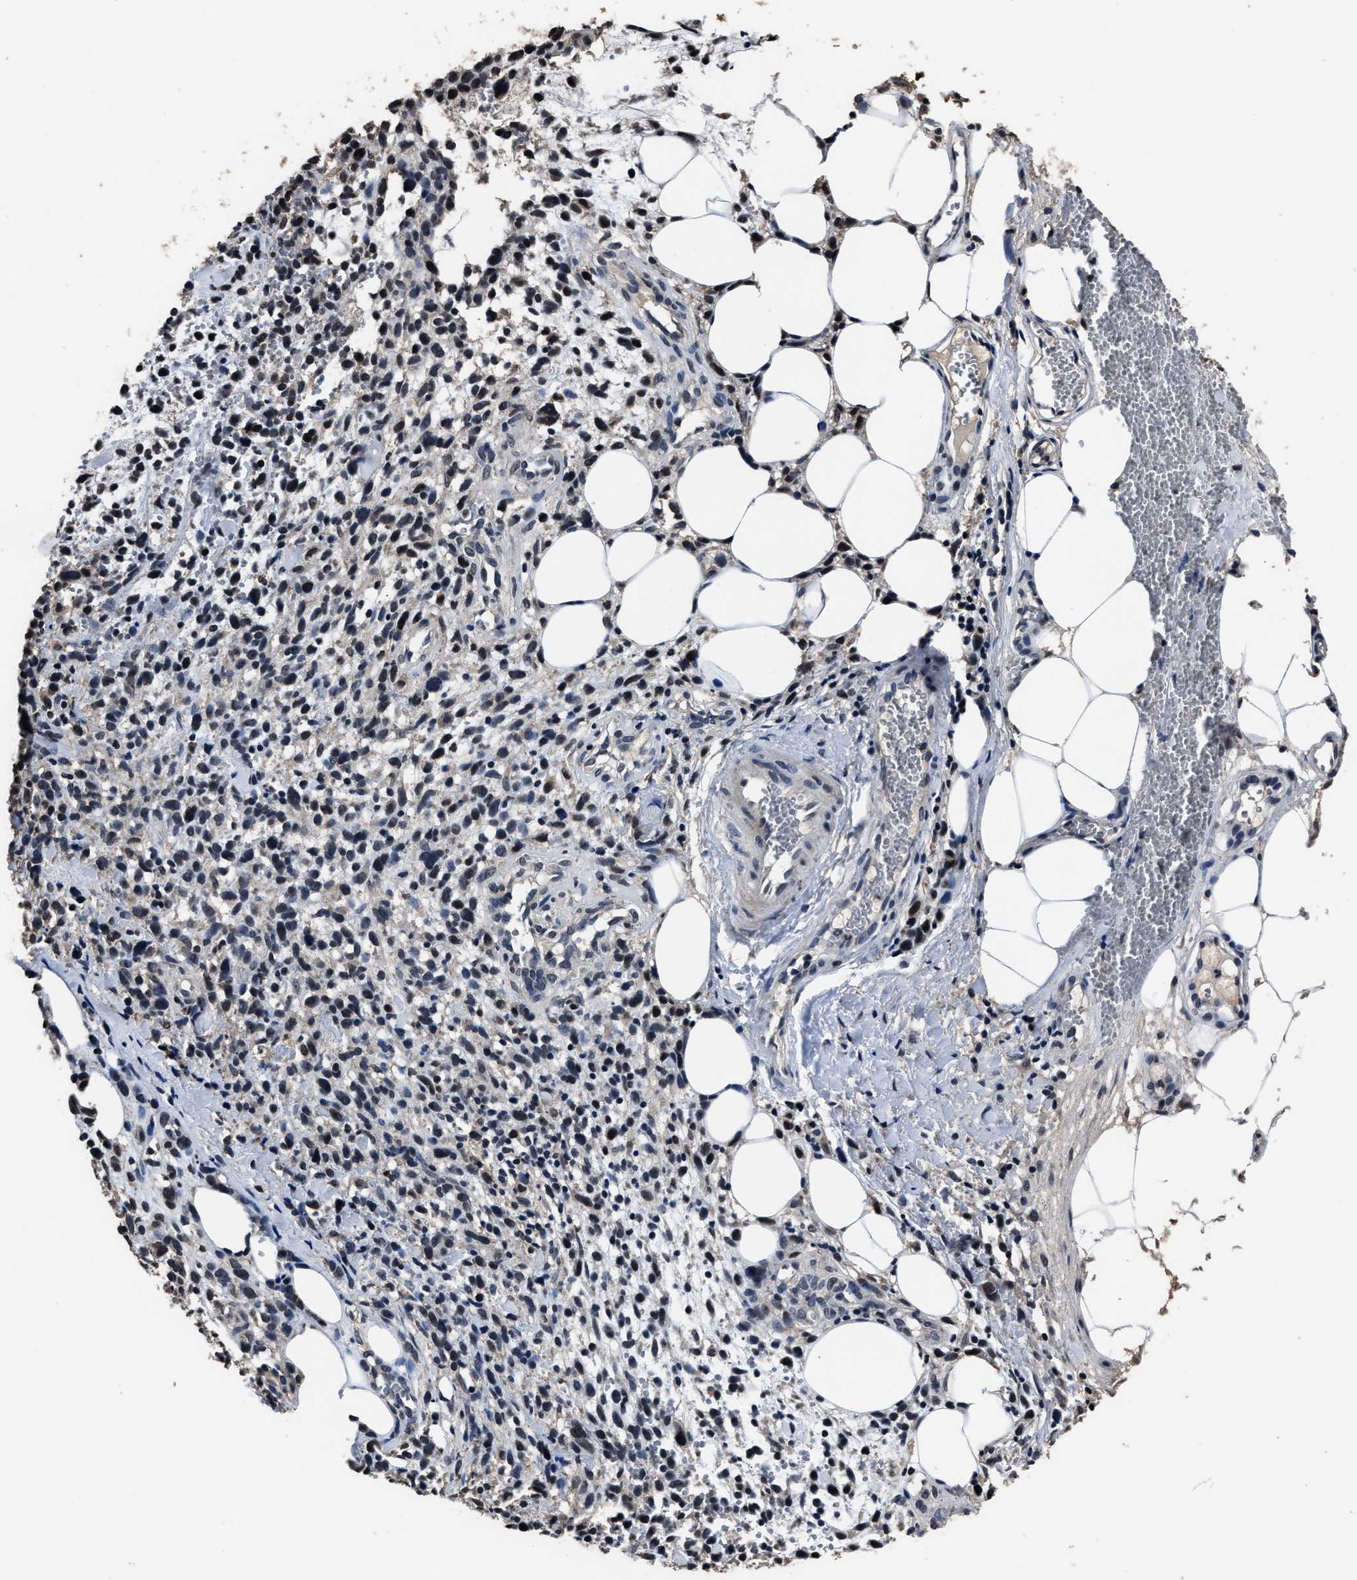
{"staining": {"intensity": "weak", "quantity": "<25%", "location": "nuclear"}, "tissue": "melanoma", "cell_type": "Tumor cells", "image_type": "cancer", "snomed": [{"axis": "morphology", "description": "Malignant melanoma, NOS"}, {"axis": "topography", "description": "Skin"}], "caption": "Melanoma was stained to show a protein in brown. There is no significant positivity in tumor cells. (Brightfield microscopy of DAB (3,3'-diaminobenzidine) IHC at high magnification).", "gene": "RSBN1L", "patient": {"sex": "female", "age": 55}}